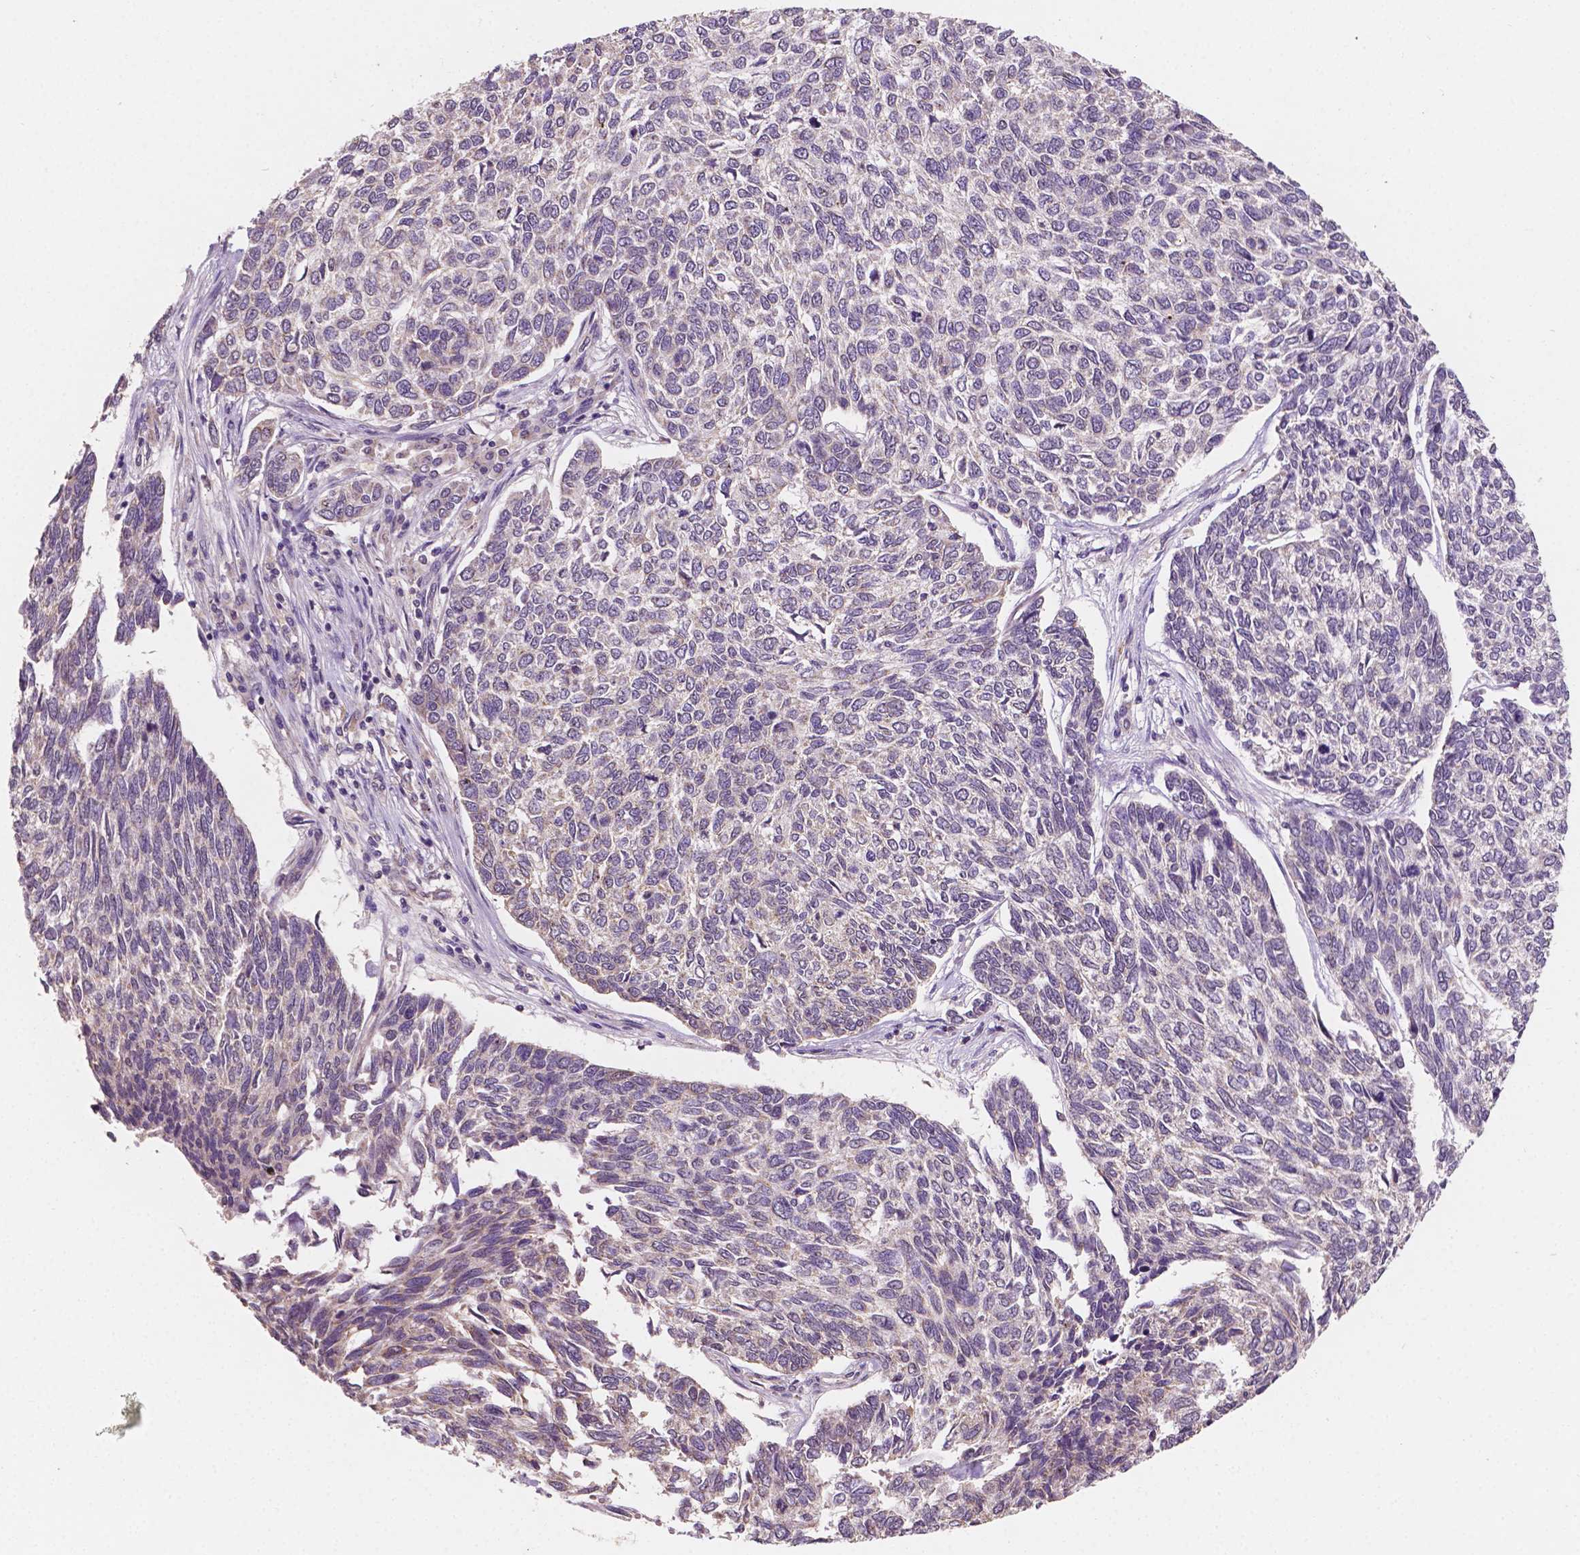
{"staining": {"intensity": "negative", "quantity": "none", "location": "none"}, "tissue": "skin cancer", "cell_type": "Tumor cells", "image_type": "cancer", "snomed": [{"axis": "morphology", "description": "Basal cell carcinoma"}, {"axis": "topography", "description": "Skin"}], "caption": "This is an immunohistochemistry (IHC) photomicrograph of skin cancer (basal cell carcinoma). There is no staining in tumor cells.", "gene": "SIRT2", "patient": {"sex": "female", "age": 65}}